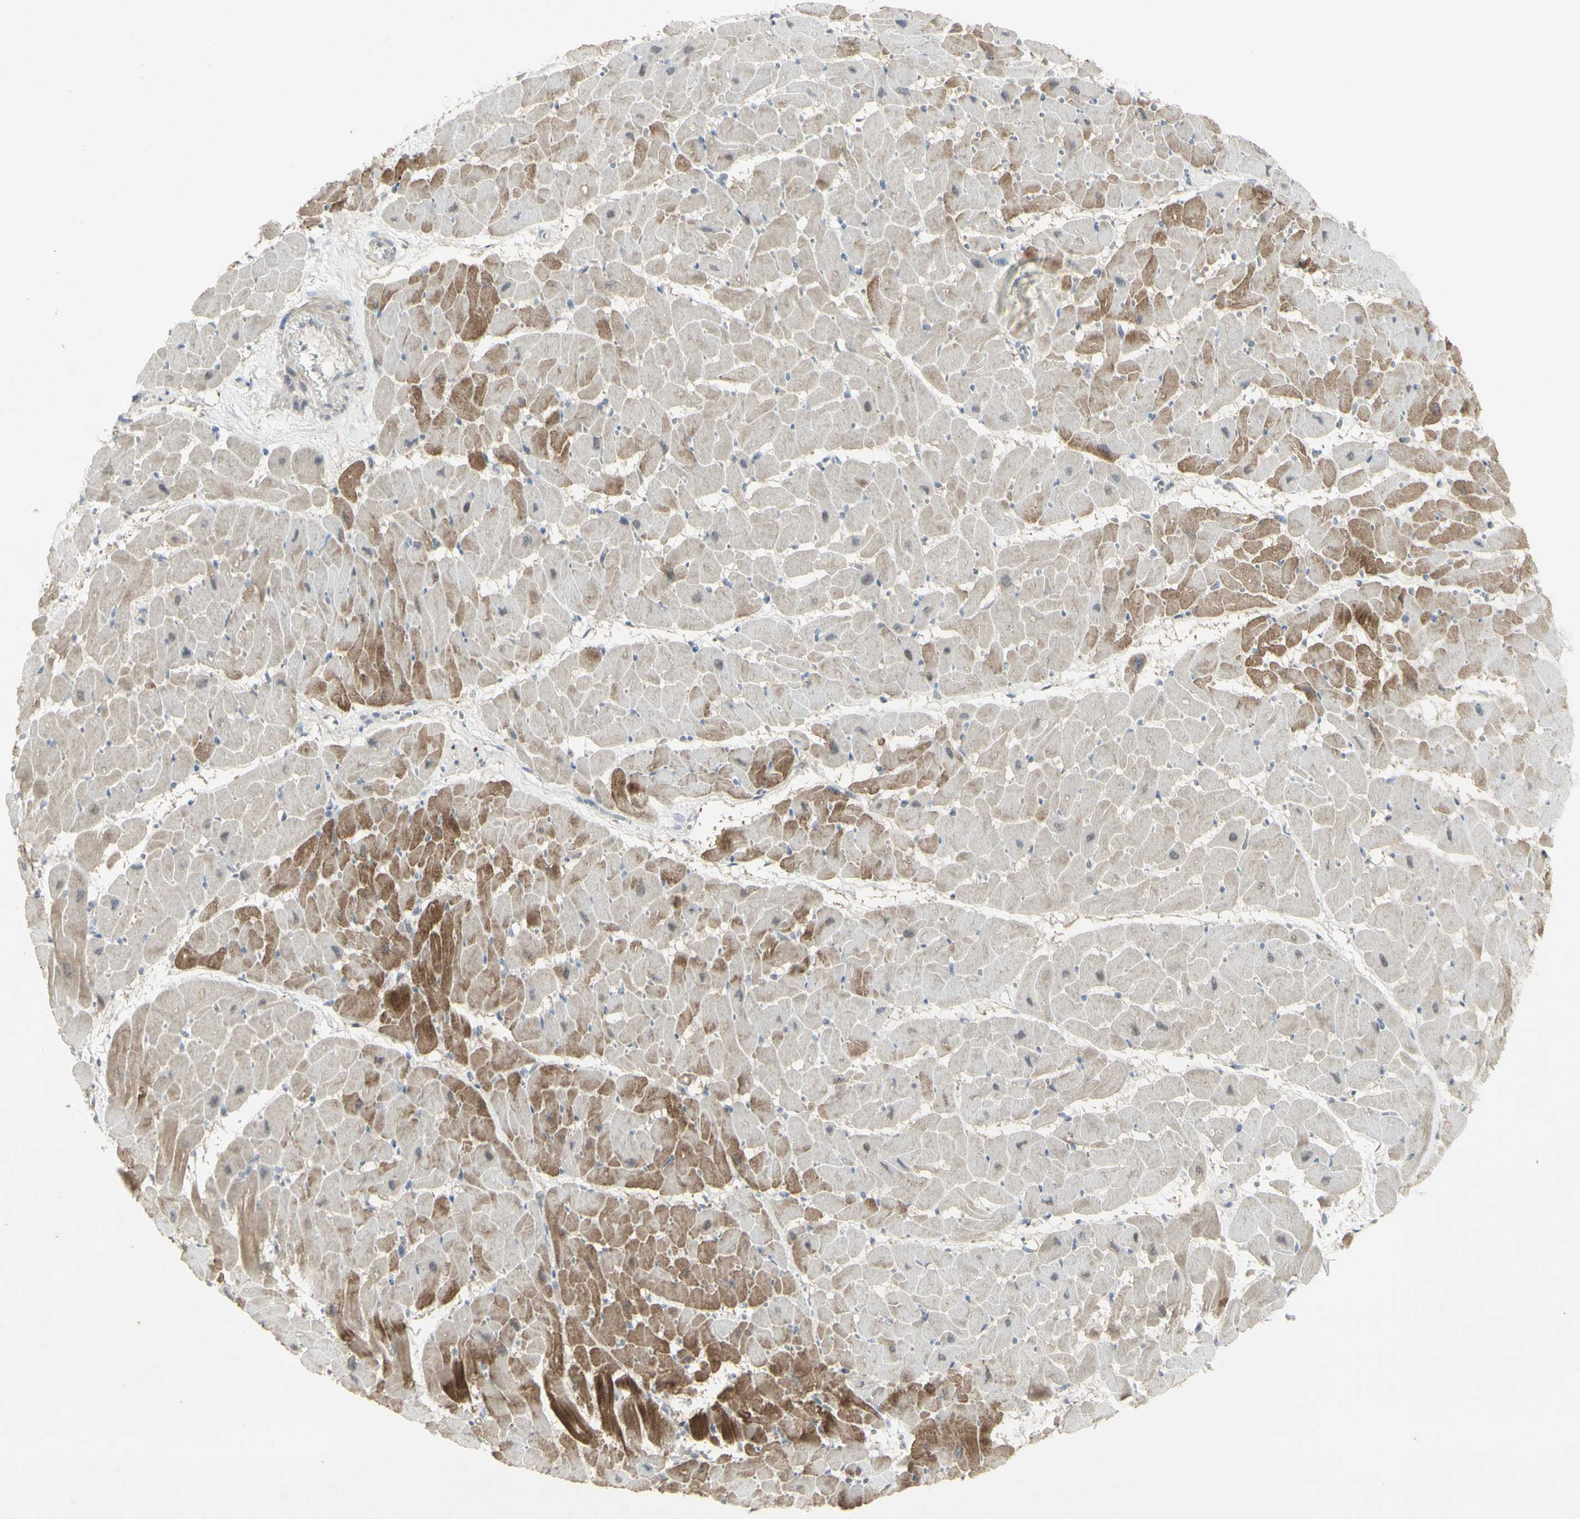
{"staining": {"intensity": "moderate", "quantity": "25%-75%", "location": "cytoplasmic/membranous"}, "tissue": "heart muscle", "cell_type": "Cardiomyocytes", "image_type": "normal", "snomed": [{"axis": "morphology", "description": "Normal tissue, NOS"}, {"axis": "topography", "description": "Heart"}], "caption": "A brown stain labels moderate cytoplasmic/membranous positivity of a protein in cardiomyocytes of unremarkable heart muscle. The staining is performed using DAB (3,3'-diaminobenzidine) brown chromogen to label protein expression. The nuclei are counter-stained blue using hematoxylin.", "gene": "C1orf116", "patient": {"sex": "female", "age": 19}}